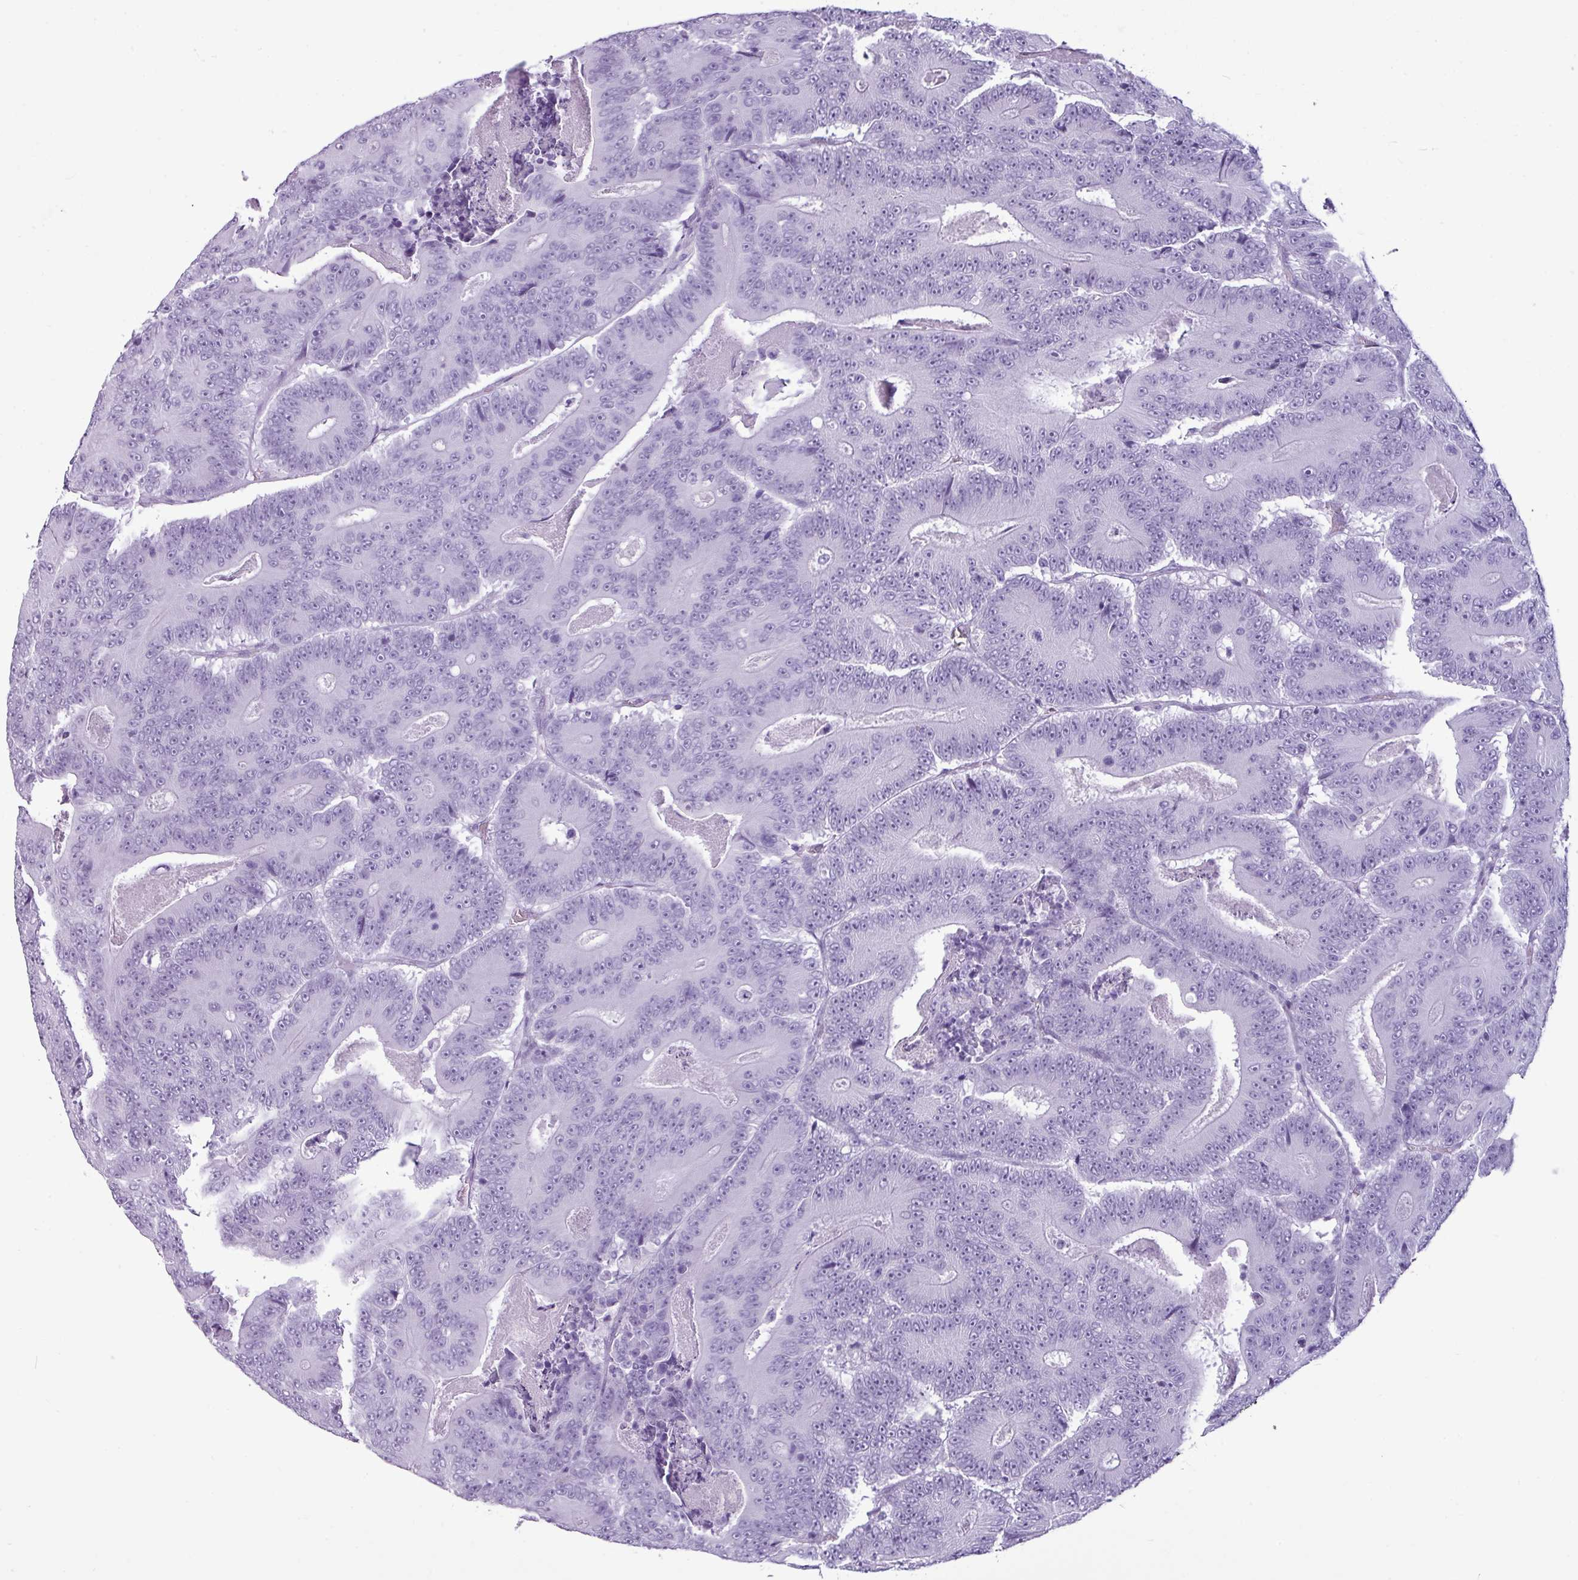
{"staining": {"intensity": "negative", "quantity": "none", "location": "none"}, "tissue": "colorectal cancer", "cell_type": "Tumor cells", "image_type": "cancer", "snomed": [{"axis": "morphology", "description": "Adenocarcinoma, NOS"}, {"axis": "topography", "description": "Colon"}], "caption": "Colorectal cancer (adenocarcinoma) stained for a protein using immunohistochemistry (IHC) exhibits no positivity tumor cells.", "gene": "AMY1B", "patient": {"sex": "male", "age": 83}}